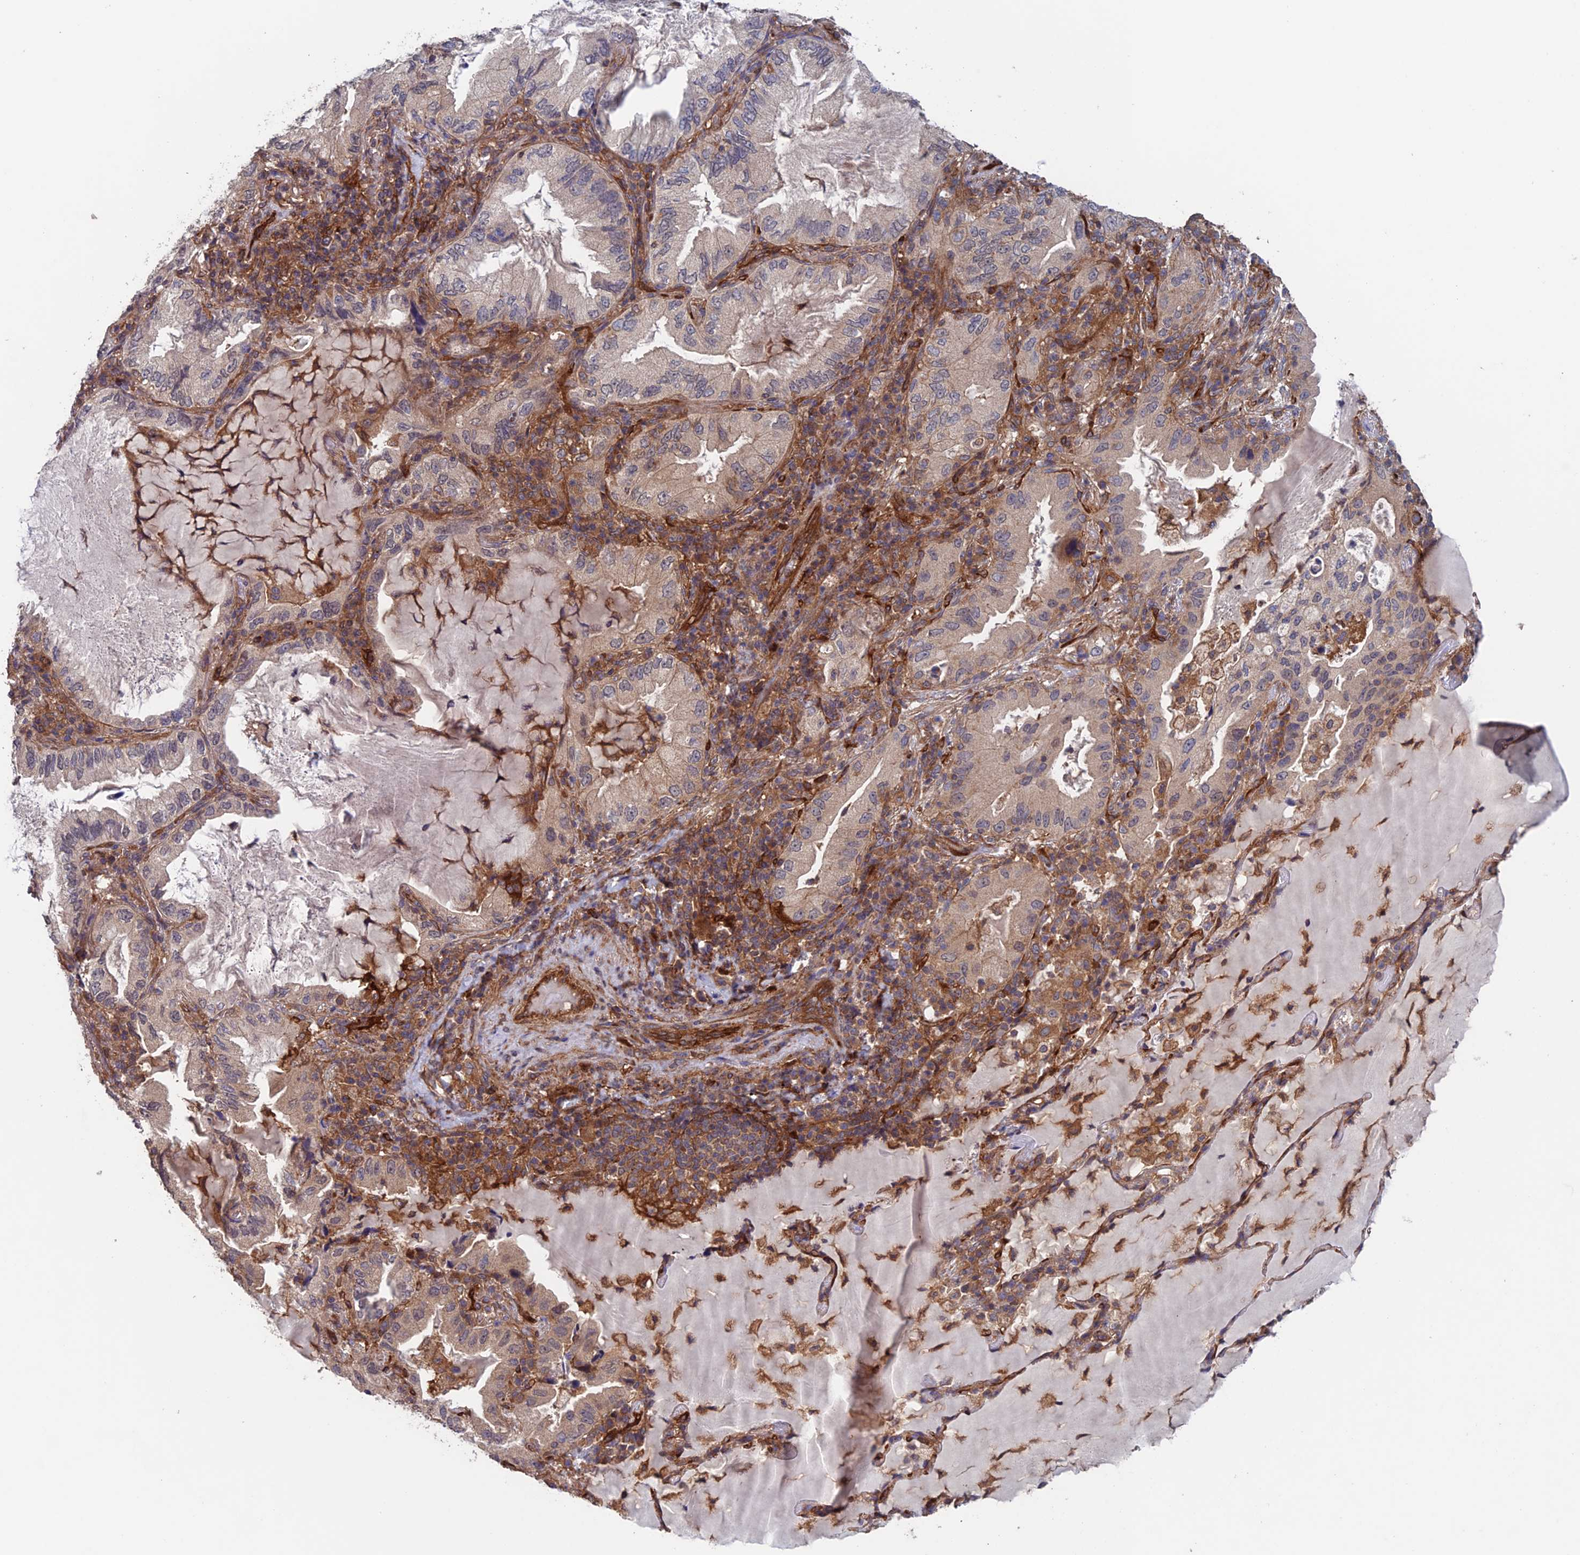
{"staining": {"intensity": "weak", "quantity": "<25%", "location": "cytoplasmic/membranous"}, "tissue": "lung cancer", "cell_type": "Tumor cells", "image_type": "cancer", "snomed": [{"axis": "morphology", "description": "Adenocarcinoma, NOS"}, {"axis": "topography", "description": "Lung"}], "caption": "There is no significant positivity in tumor cells of lung cancer.", "gene": "NUDT16L1", "patient": {"sex": "female", "age": 69}}